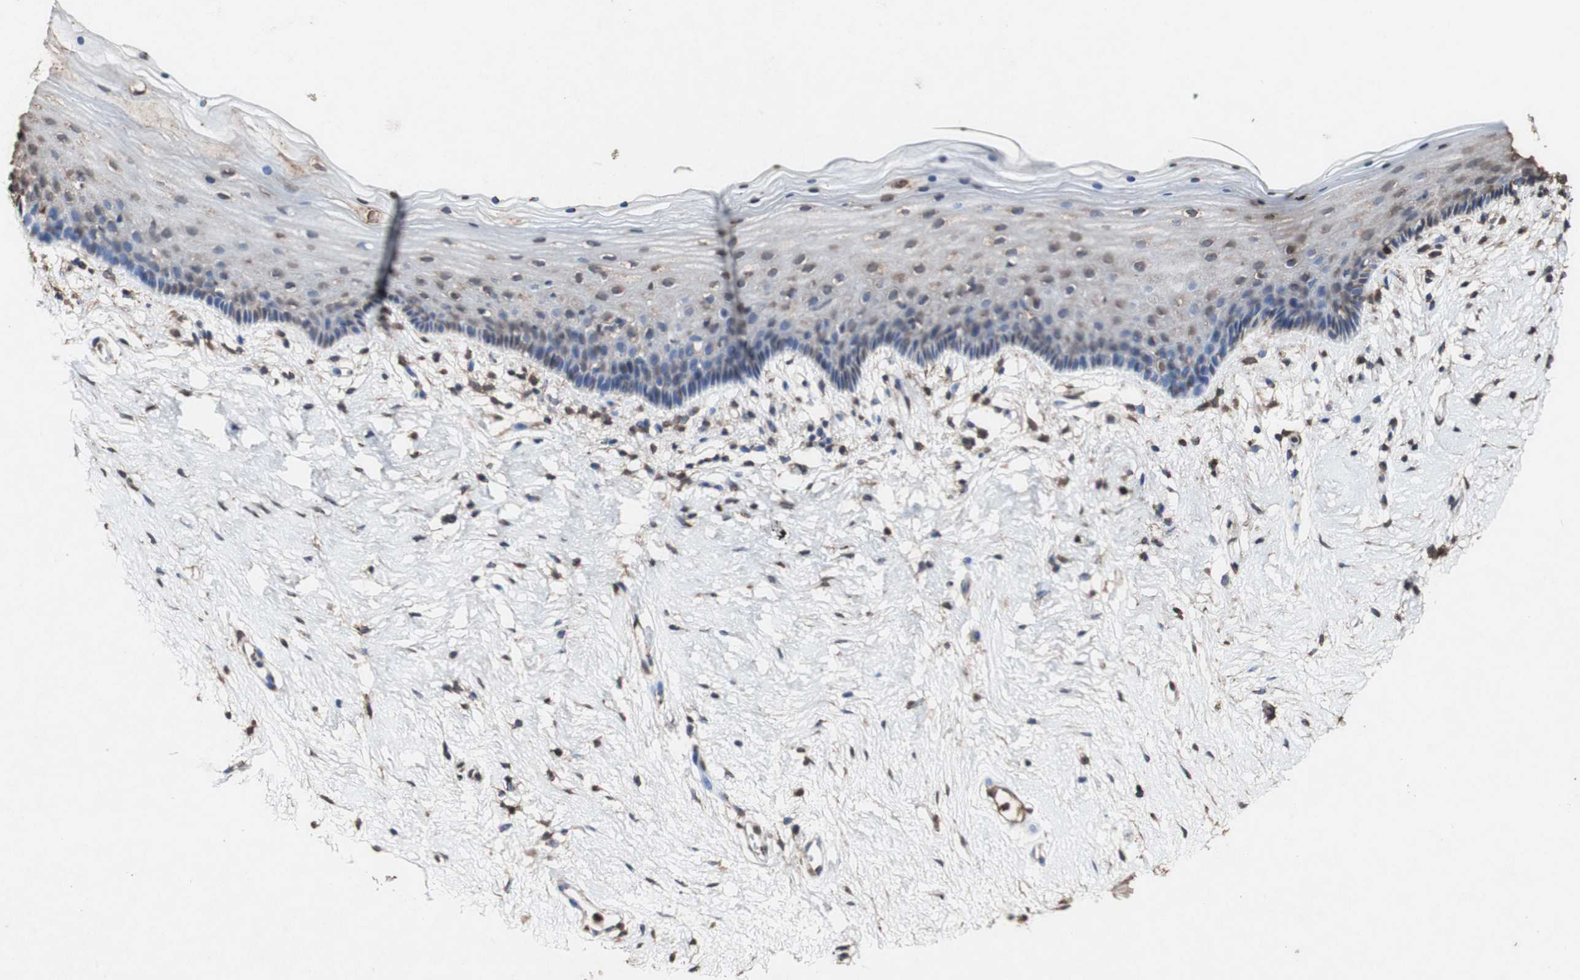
{"staining": {"intensity": "weak", "quantity": ">75%", "location": "cytoplasmic/membranous,nuclear"}, "tissue": "vagina", "cell_type": "Squamous epithelial cells", "image_type": "normal", "snomed": [{"axis": "morphology", "description": "Normal tissue, NOS"}, {"axis": "topography", "description": "Vagina"}], "caption": "A low amount of weak cytoplasmic/membranous,nuclear positivity is identified in approximately >75% of squamous epithelial cells in benign vagina. The protein is stained brown, and the nuclei are stained in blue (DAB (3,3'-diaminobenzidine) IHC with brightfield microscopy, high magnification).", "gene": "PIDD1", "patient": {"sex": "female", "age": 44}}